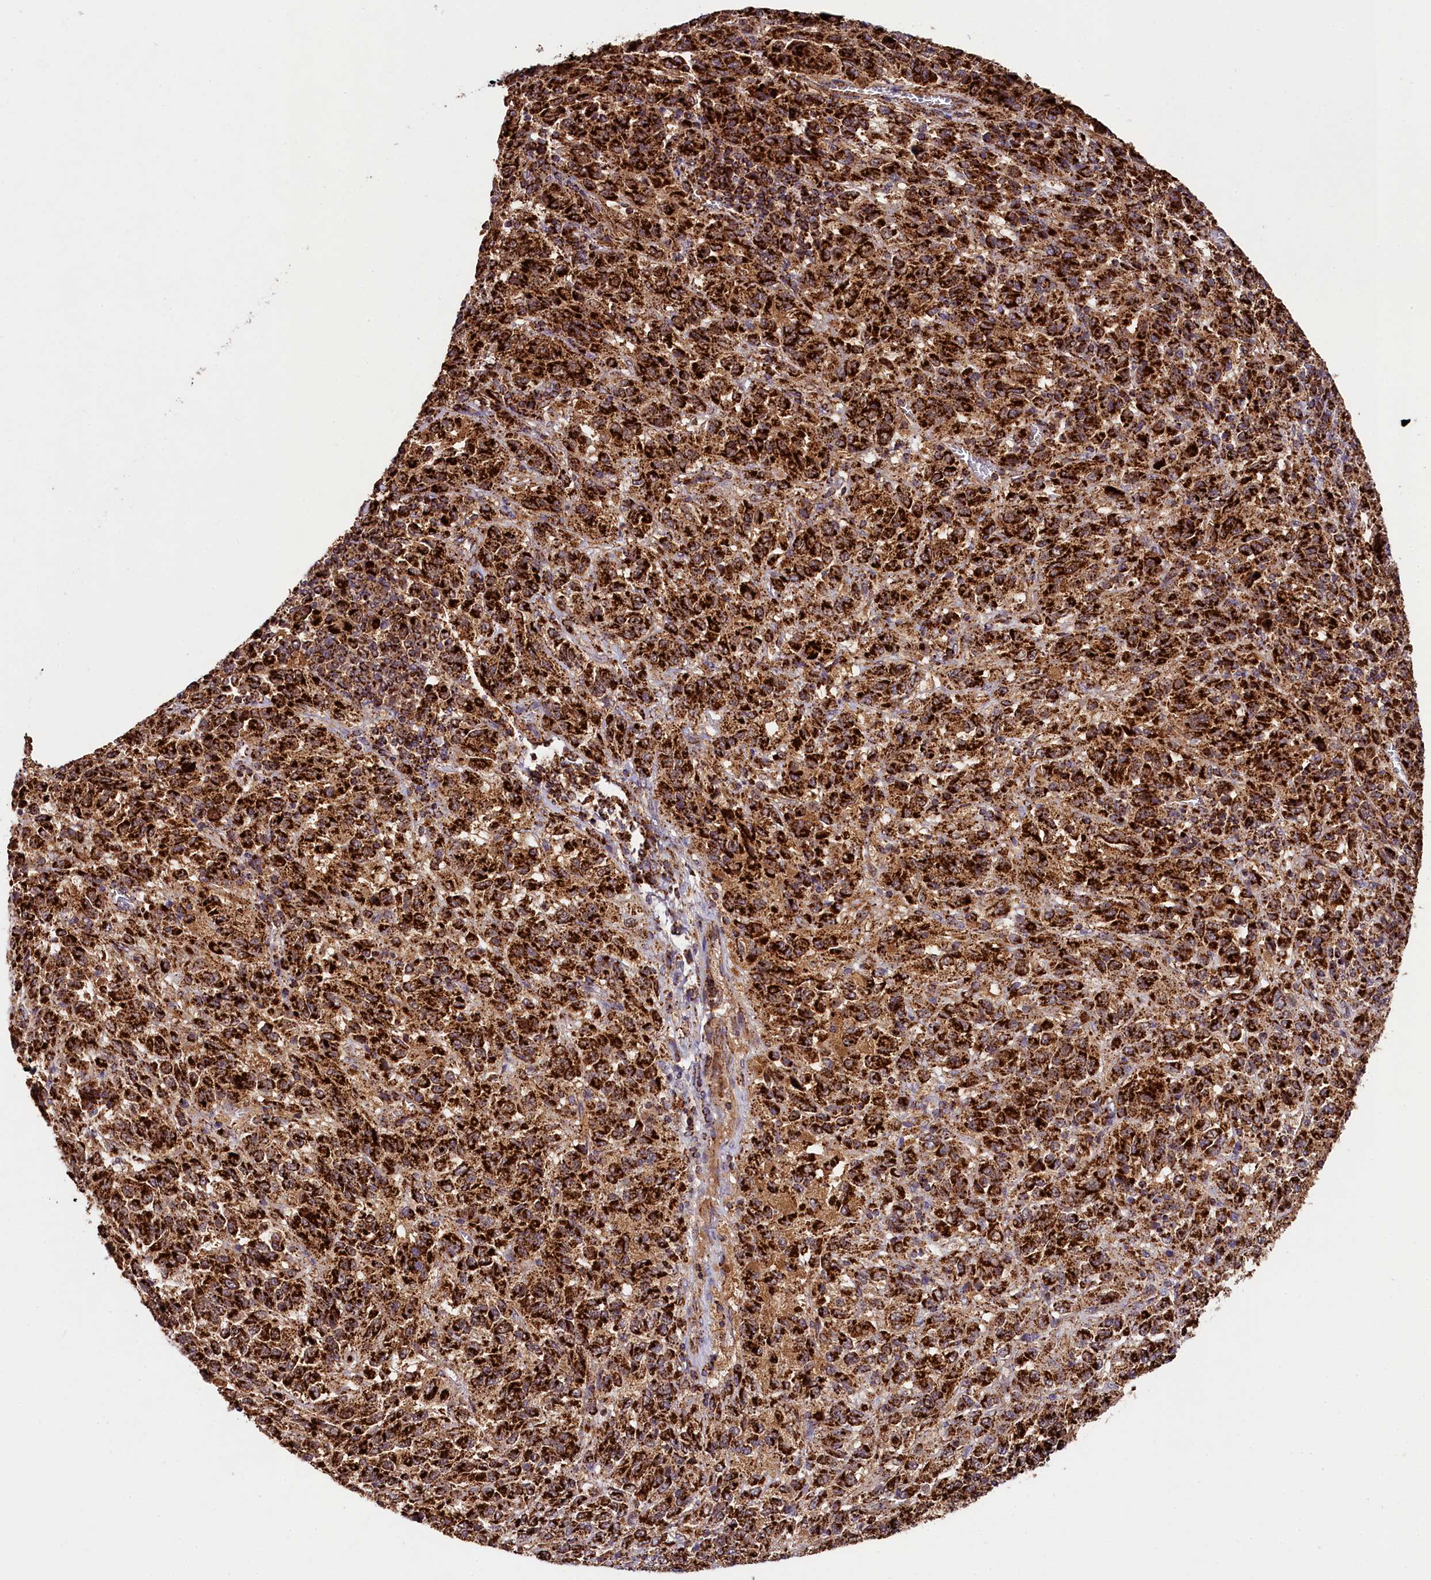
{"staining": {"intensity": "strong", "quantity": ">75%", "location": "cytoplasmic/membranous"}, "tissue": "melanoma", "cell_type": "Tumor cells", "image_type": "cancer", "snomed": [{"axis": "morphology", "description": "Malignant melanoma, Metastatic site"}, {"axis": "topography", "description": "Lung"}], "caption": "Protein expression analysis of melanoma reveals strong cytoplasmic/membranous expression in about >75% of tumor cells. (Stains: DAB (3,3'-diaminobenzidine) in brown, nuclei in blue, Microscopy: brightfield microscopy at high magnification).", "gene": "CLYBL", "patient": {"sex": "male", "age": 64}}